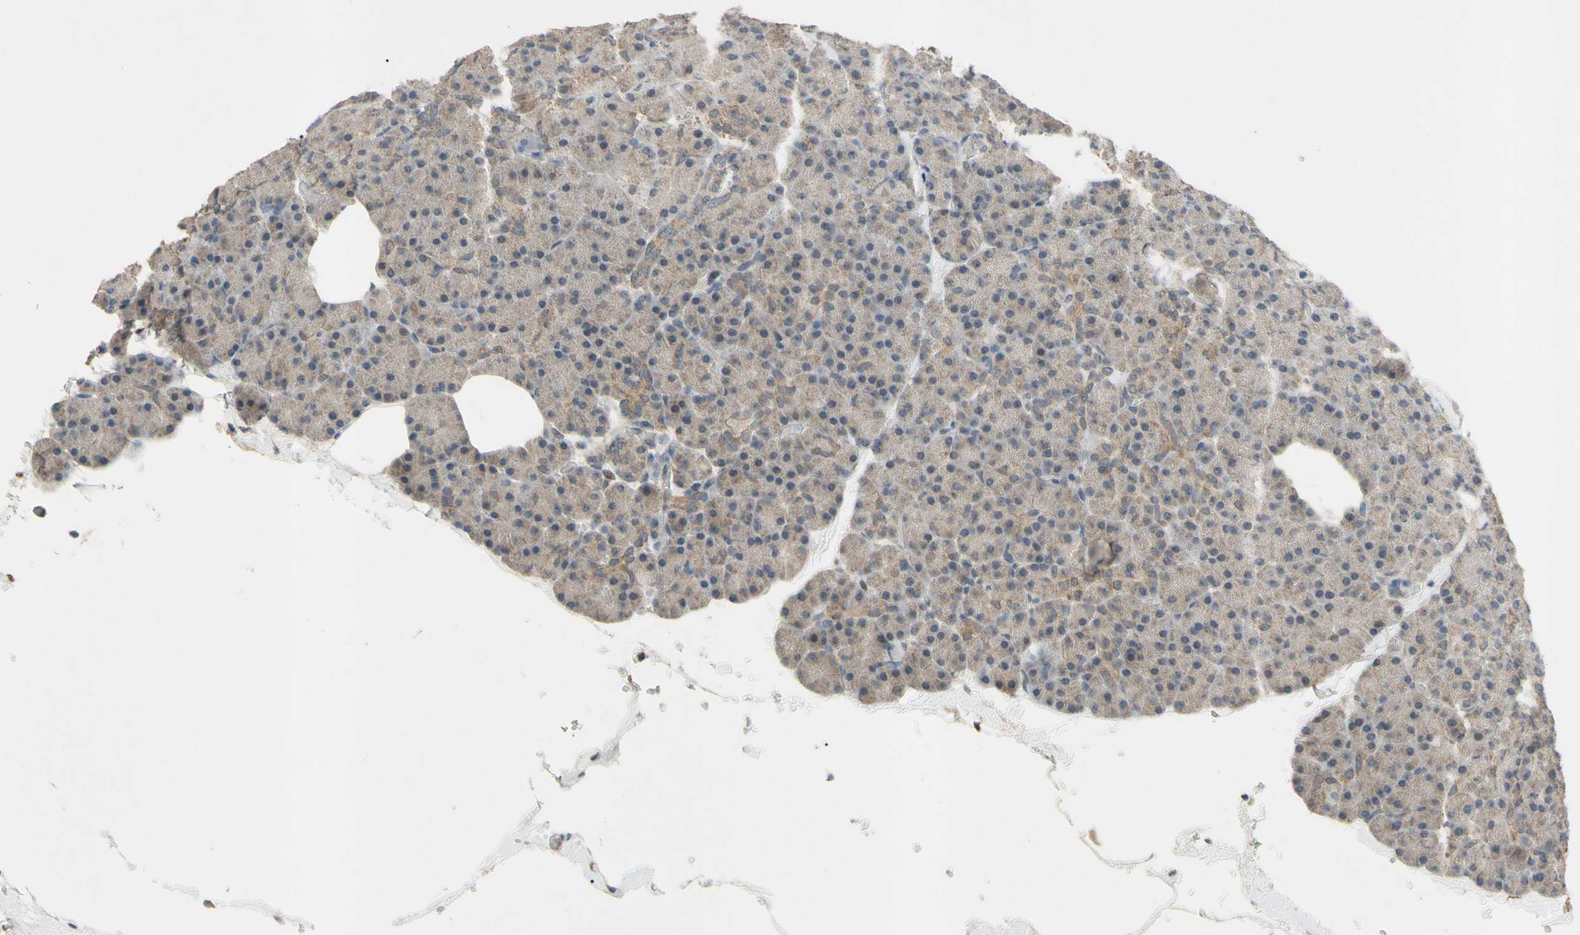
{"staining": {"intensity": "weak", "quantity": ">75%", "location": "cytoplasmic/membranous"}, "tissue": "pancreas", "cell_type": "Exocrine glandular cells", "image_type": "normal", "snomed": [{"axis": "morphology", "description": "Normal tissue, NOS"}, {"axis": "topography", "description": "Pancreas"}], "caption": "Immunohistochemical staining of benign pancreas shows >75% levels of weak cytoplasmic/membranous protein positivity in approximately >75% of exocrine glandular cells. The staining was performed using DAB (3,3'-diaminobenzidine), with brown indicating positive protein expression. Nuclei are stained blue with hematoxylin.", "gene": "CD164", "patient": {"sex": "female", "age": 35}}